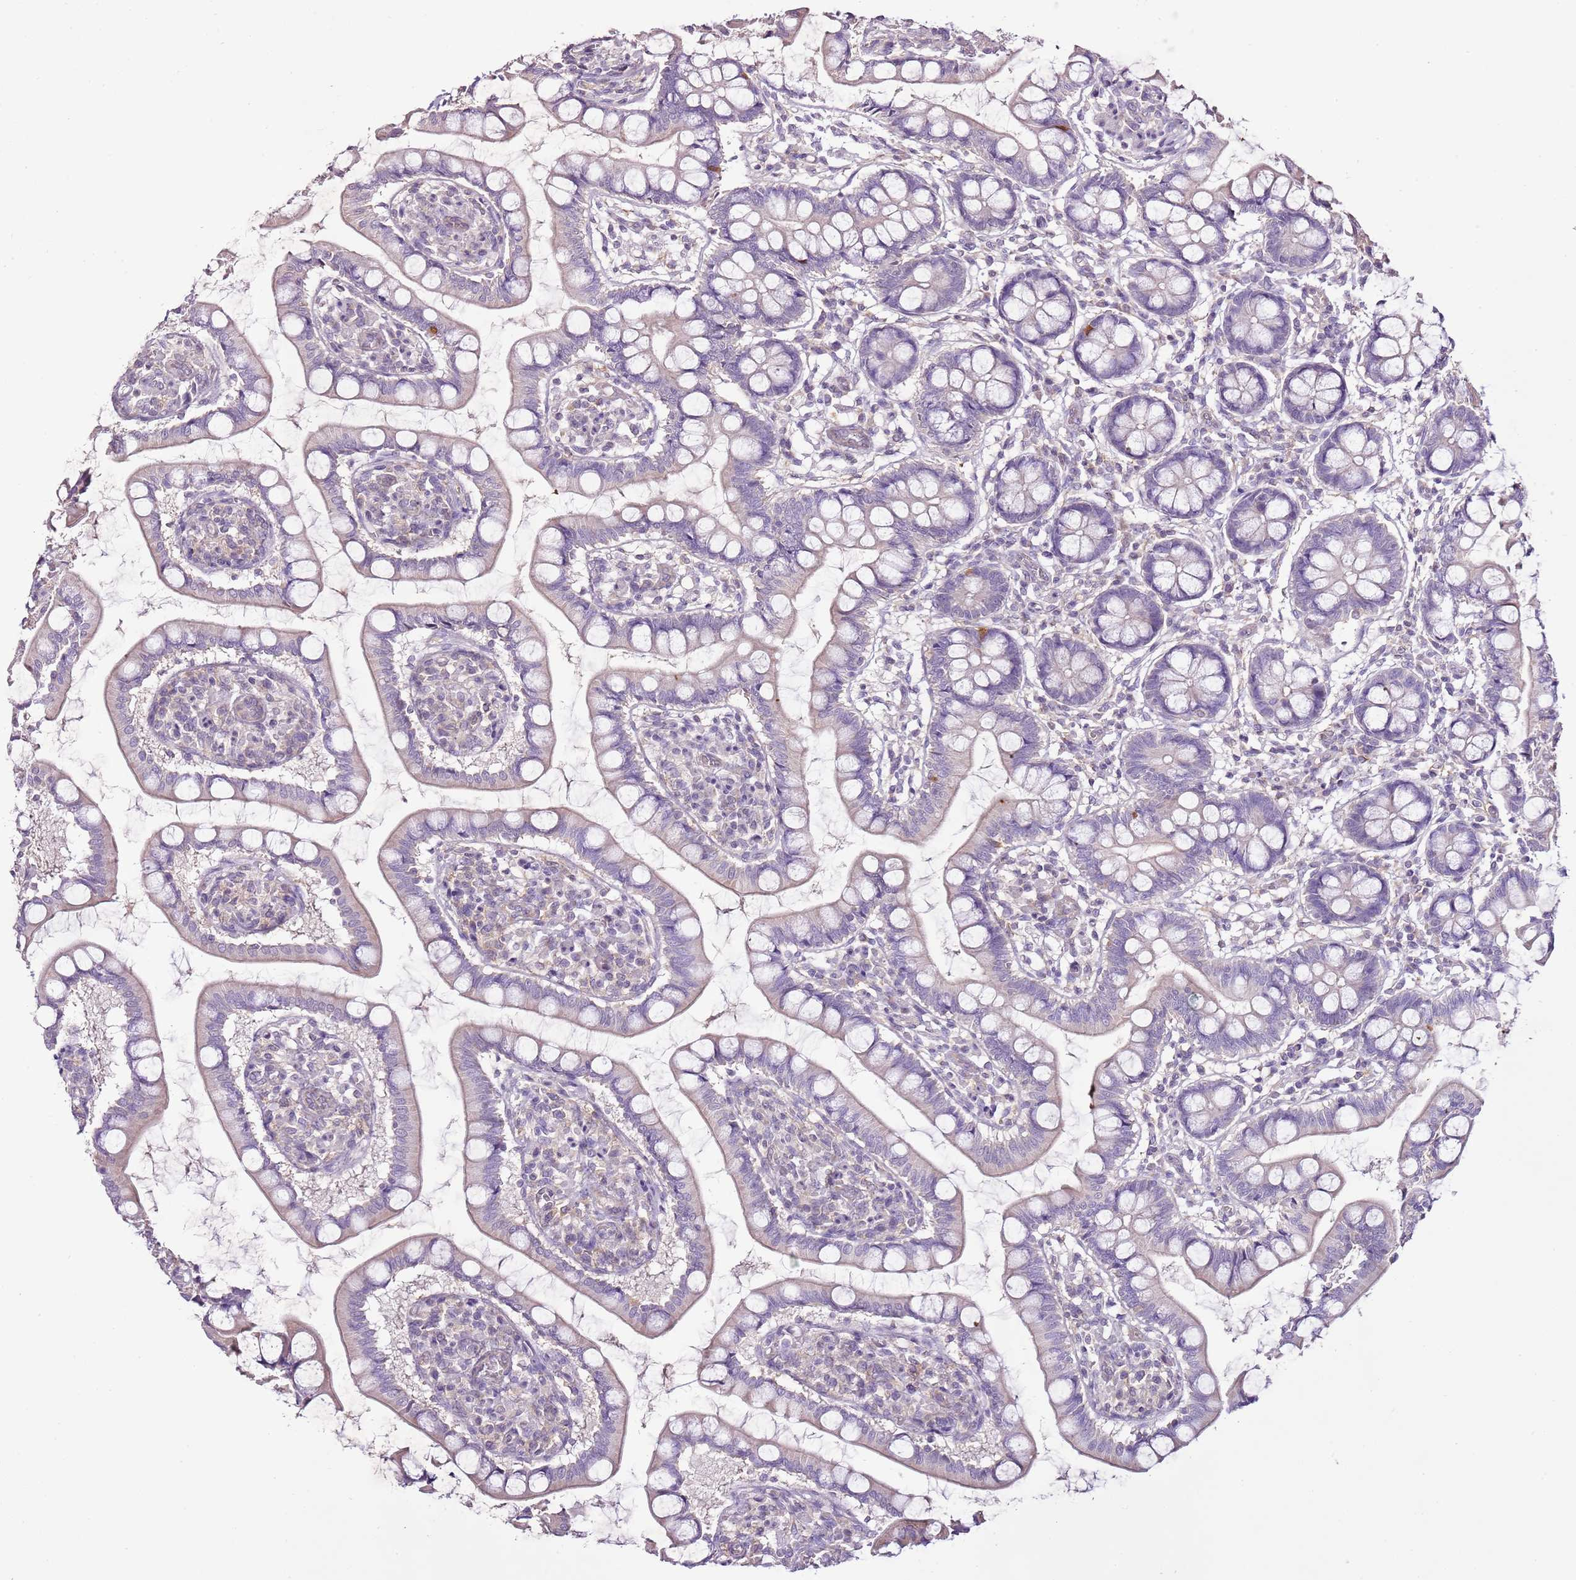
{"staining": {"intensity": "weak", "quantity": "25%-75%", "location": "cytoplasmic/membranous"}, "tissue": "small intestine", "cell_type": "Glandular cells", "image_type": "normal", "snomed": [{"axis": "morphology", "description": "Normal tissue, NOS"}, {"axis": "topography", "description": "Small intestine"}], "caption": "Glandular cells exhibit low levels of weak cytoplasmic/membranous positivity in approximately 25%-75% of cells in benign human small intestine.", "gene": "CMKLR1", "patient": {"sex": "male", "age": 52}}